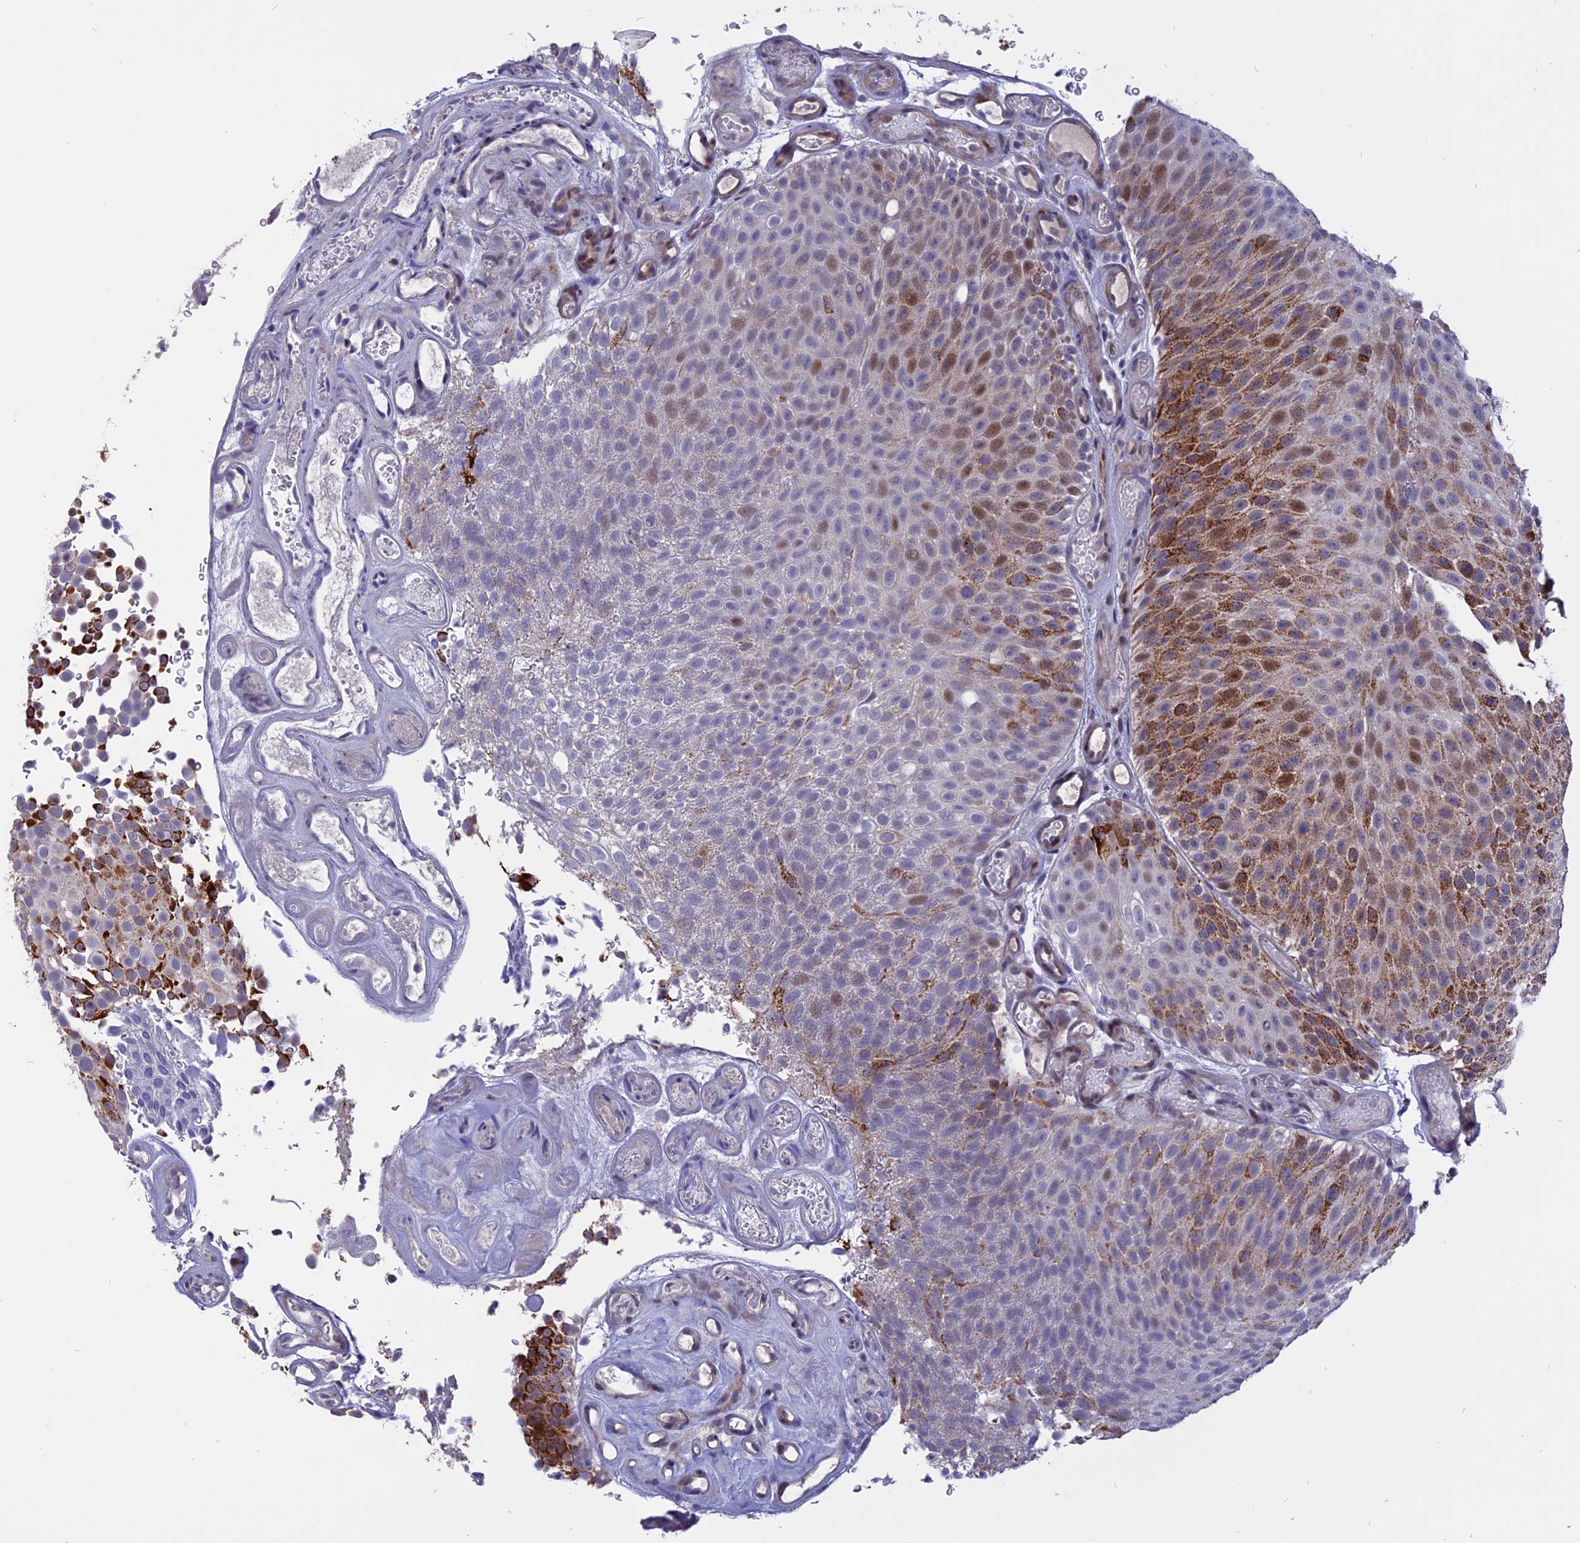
{"staining": {"intensity": "moderate", "quantity": "<25%", "location": "cytoplasmic/membranous,nuclear"}, "tissue": "urothelial cancer", "cell_type": "Tumor cells", "image_type": "cancer", "snomed": [{"axis": "morphology", "description": "Urothelial carcinoma, Low grade"}, {"axis": "topography", "description": "Urinary bladder"}], "caption": "Human urothelial carcinoma (low-grade) stained for a protein (brown) demonstrates moderate cytoplasmic/membranous and nuclear positive expression in about <25% of tumor cells.", "gene": "TMEM263", "patient": {"sex": "male", "age": 78}}